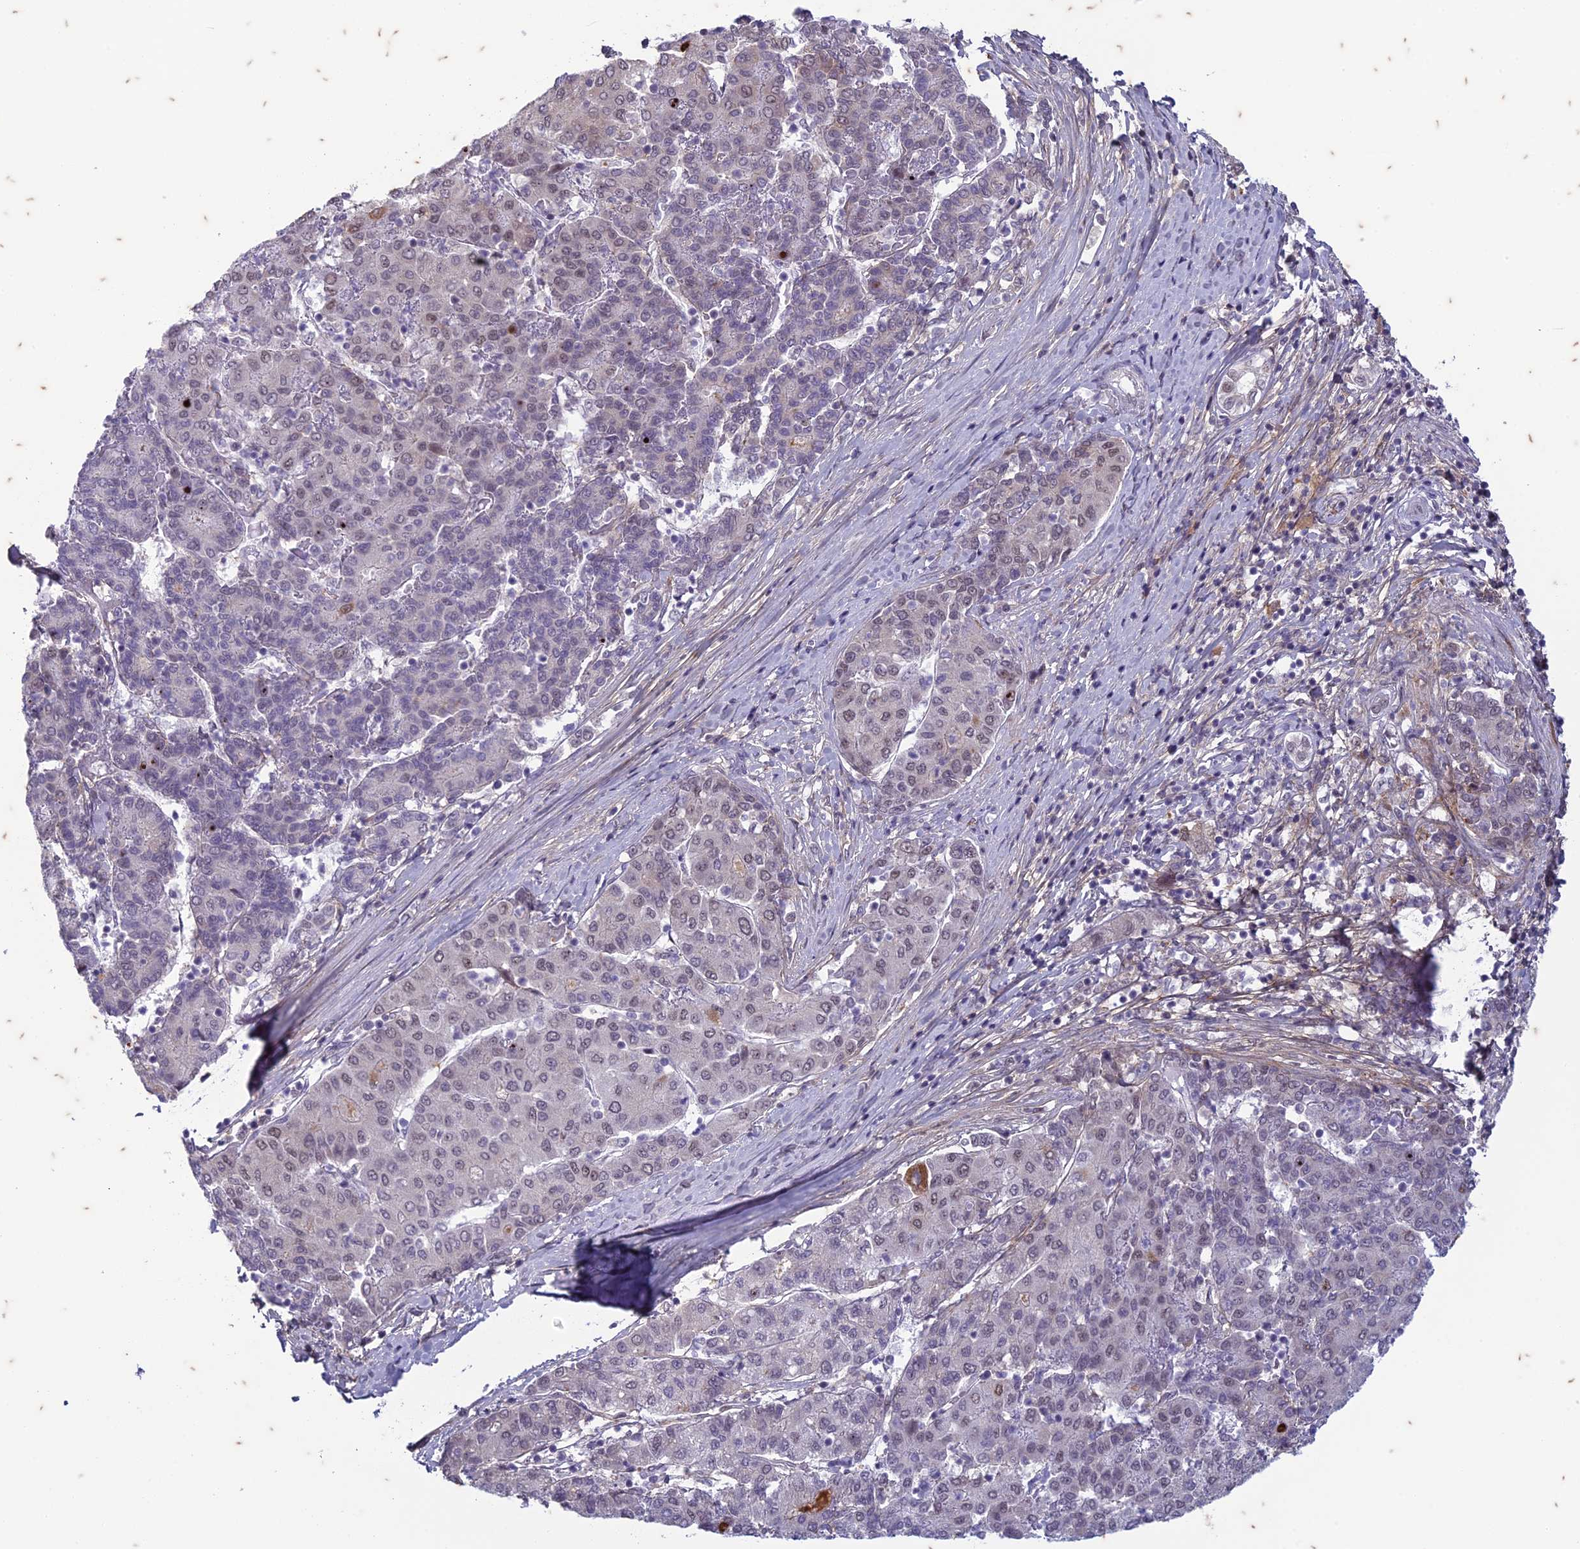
{"staining": {"intensity": "weak", "quantity": "<25%", "location": "nuclear"}, "tissue": "liver cancer", "cell_type": "Tumor cells", "image_type": "cancer", "snomed": [{"axis": "morphology", "description": "Carcinoma, Hepatocellular, NOS"}, {"axis": "topography", "description": "Liver"}], "caption": "Tumor cells are negative for protein expression in human liver cancer (hepatocellular carcinoma). Nuclei are stained in blue.", "gene": "PABPN1L", "patient": {"sex": "male", "age": 65}}